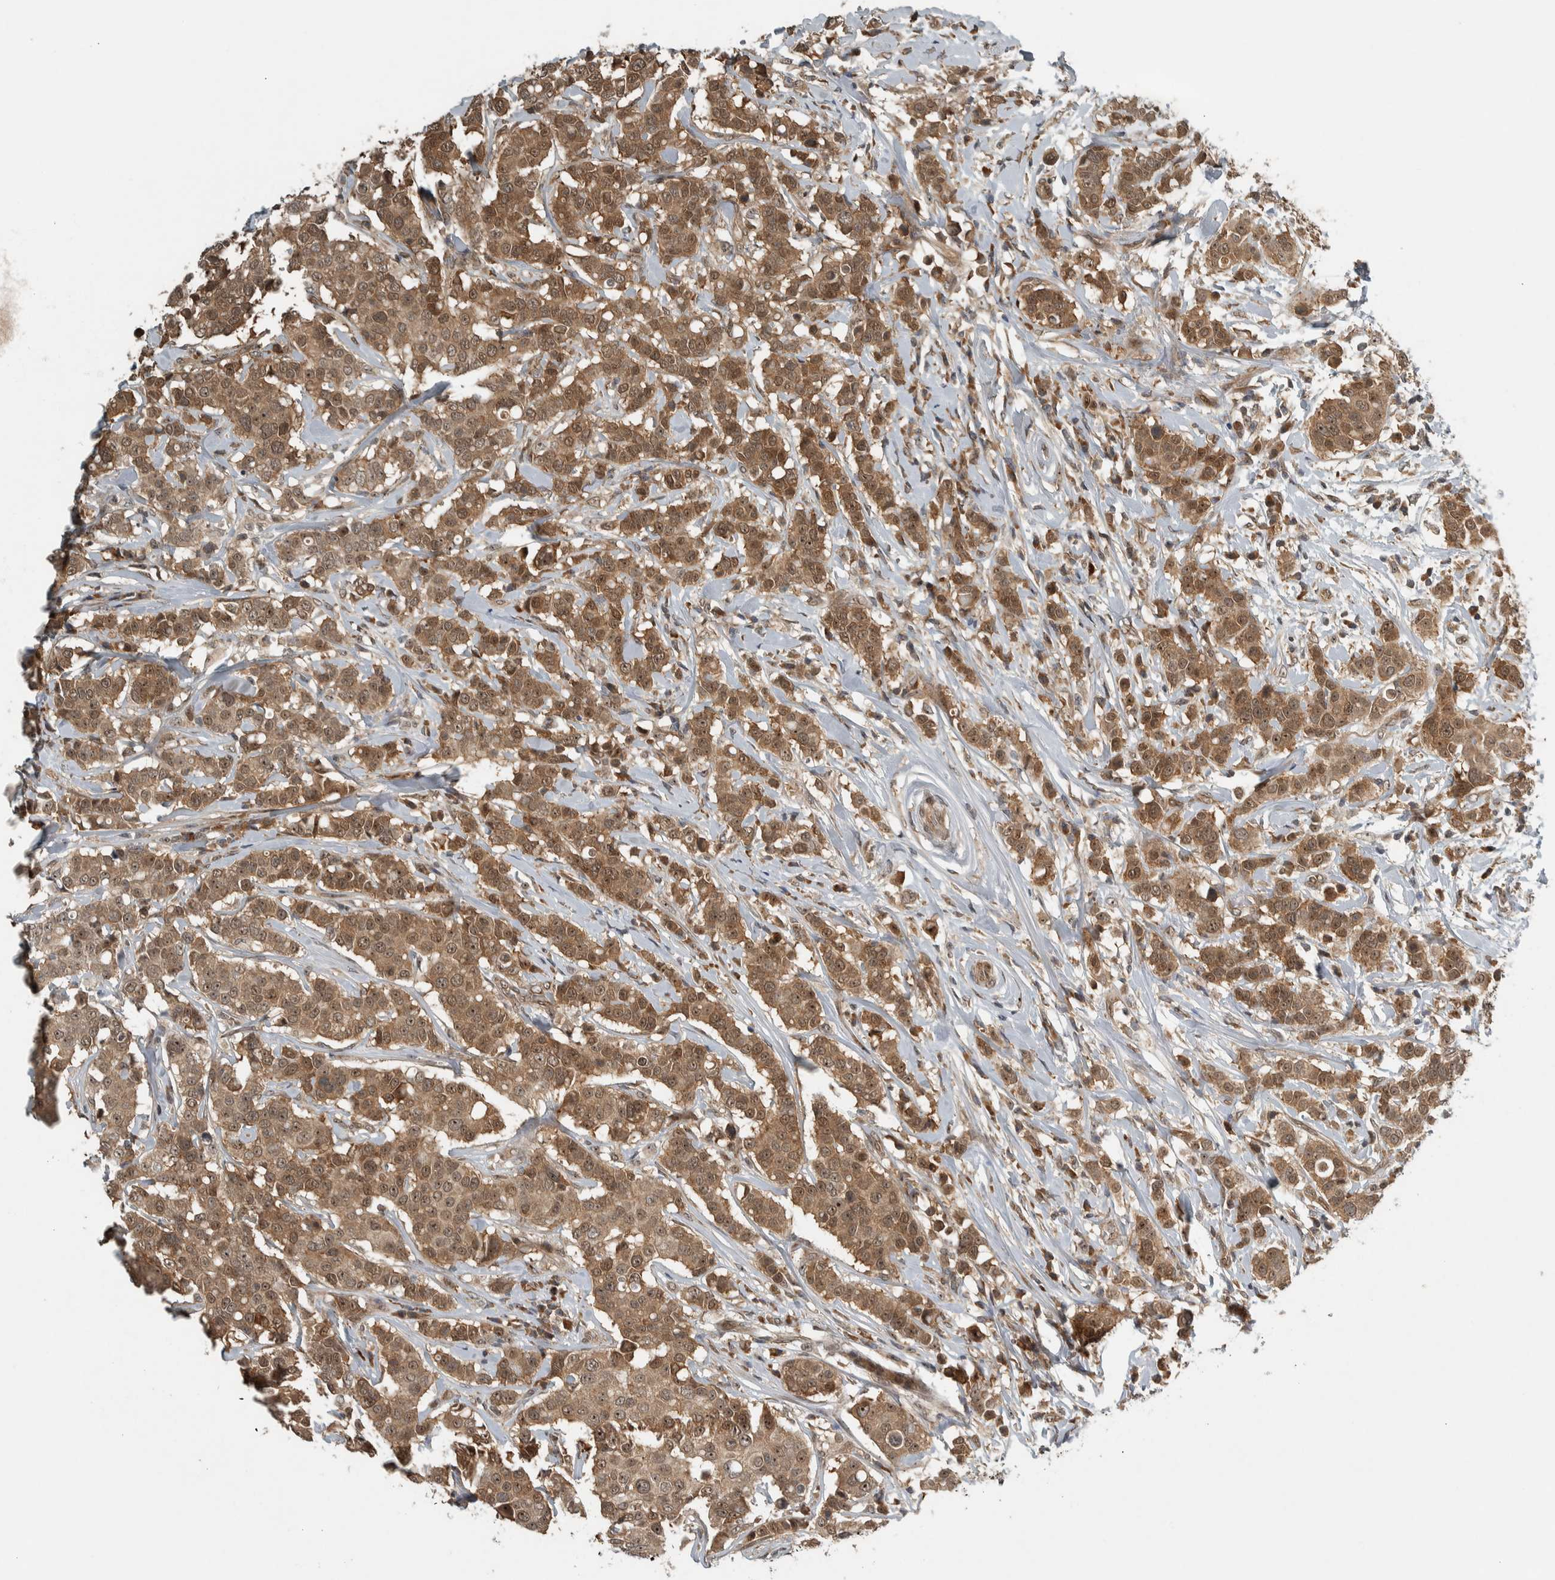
{"staining": {"intensity": "moderate", "quantity": ">75%", "location": "cytoplasmic/membranous,nuclear"}, "tissue": "breast cancer", "cell_type": "Tumor cells", "image_type": "cancer", "snomed": [{"axis": "morphology", "description": "Duct carcinoma"}, {"axis": "topography", "description": "Breast"}], "caption": "Protein expression analysis of human intraductal carcinoma (breast) reveals moderate cytoplasmic/membranous and nuclear expression in about >75% of tumor cells.", "gene": "XPO5", "patient": {"sex": "female", "age": 27}}